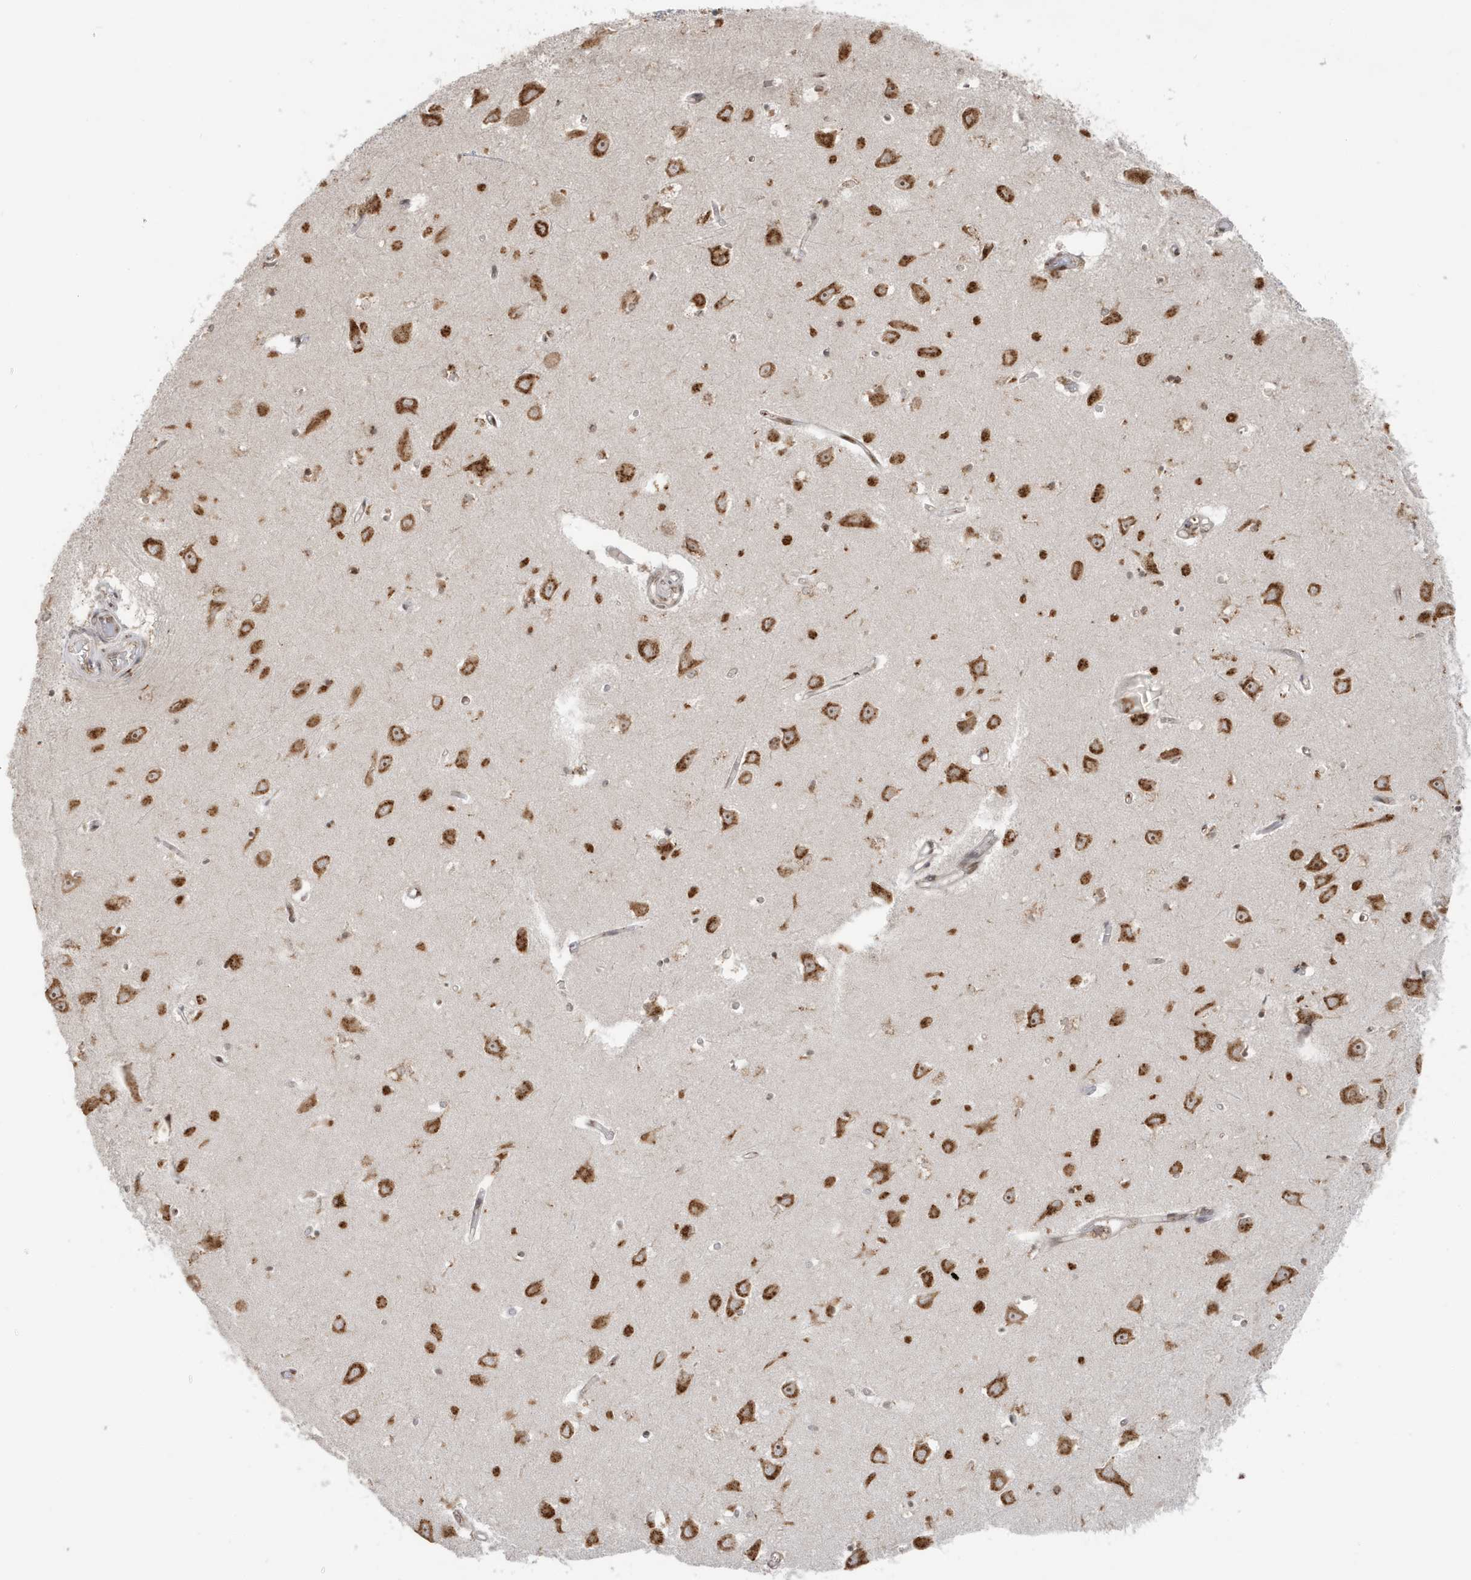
{"staining": {"intensity": "moderate", "quantity": "<25%", "location": "cytoplasmic/membranous"}, "tissue": "hippocampus", "cell_type": "Glial cells", "image_type": "normal", "snomed": [{"axis": "morphology", "description": "Normal tissue, NOS"}, {"axis": "topography", "description": "Hippocampus"}], "caption": "This micrograph shows normal hippocampus stained with IHC to label a protein in brown. The cytoplasmic/membranous of glial cells show moderate positivity for the protein. Nuclei are counter-stained blue.", "gene": "RER1", "patient": {"sex": "male", "age": 70}}